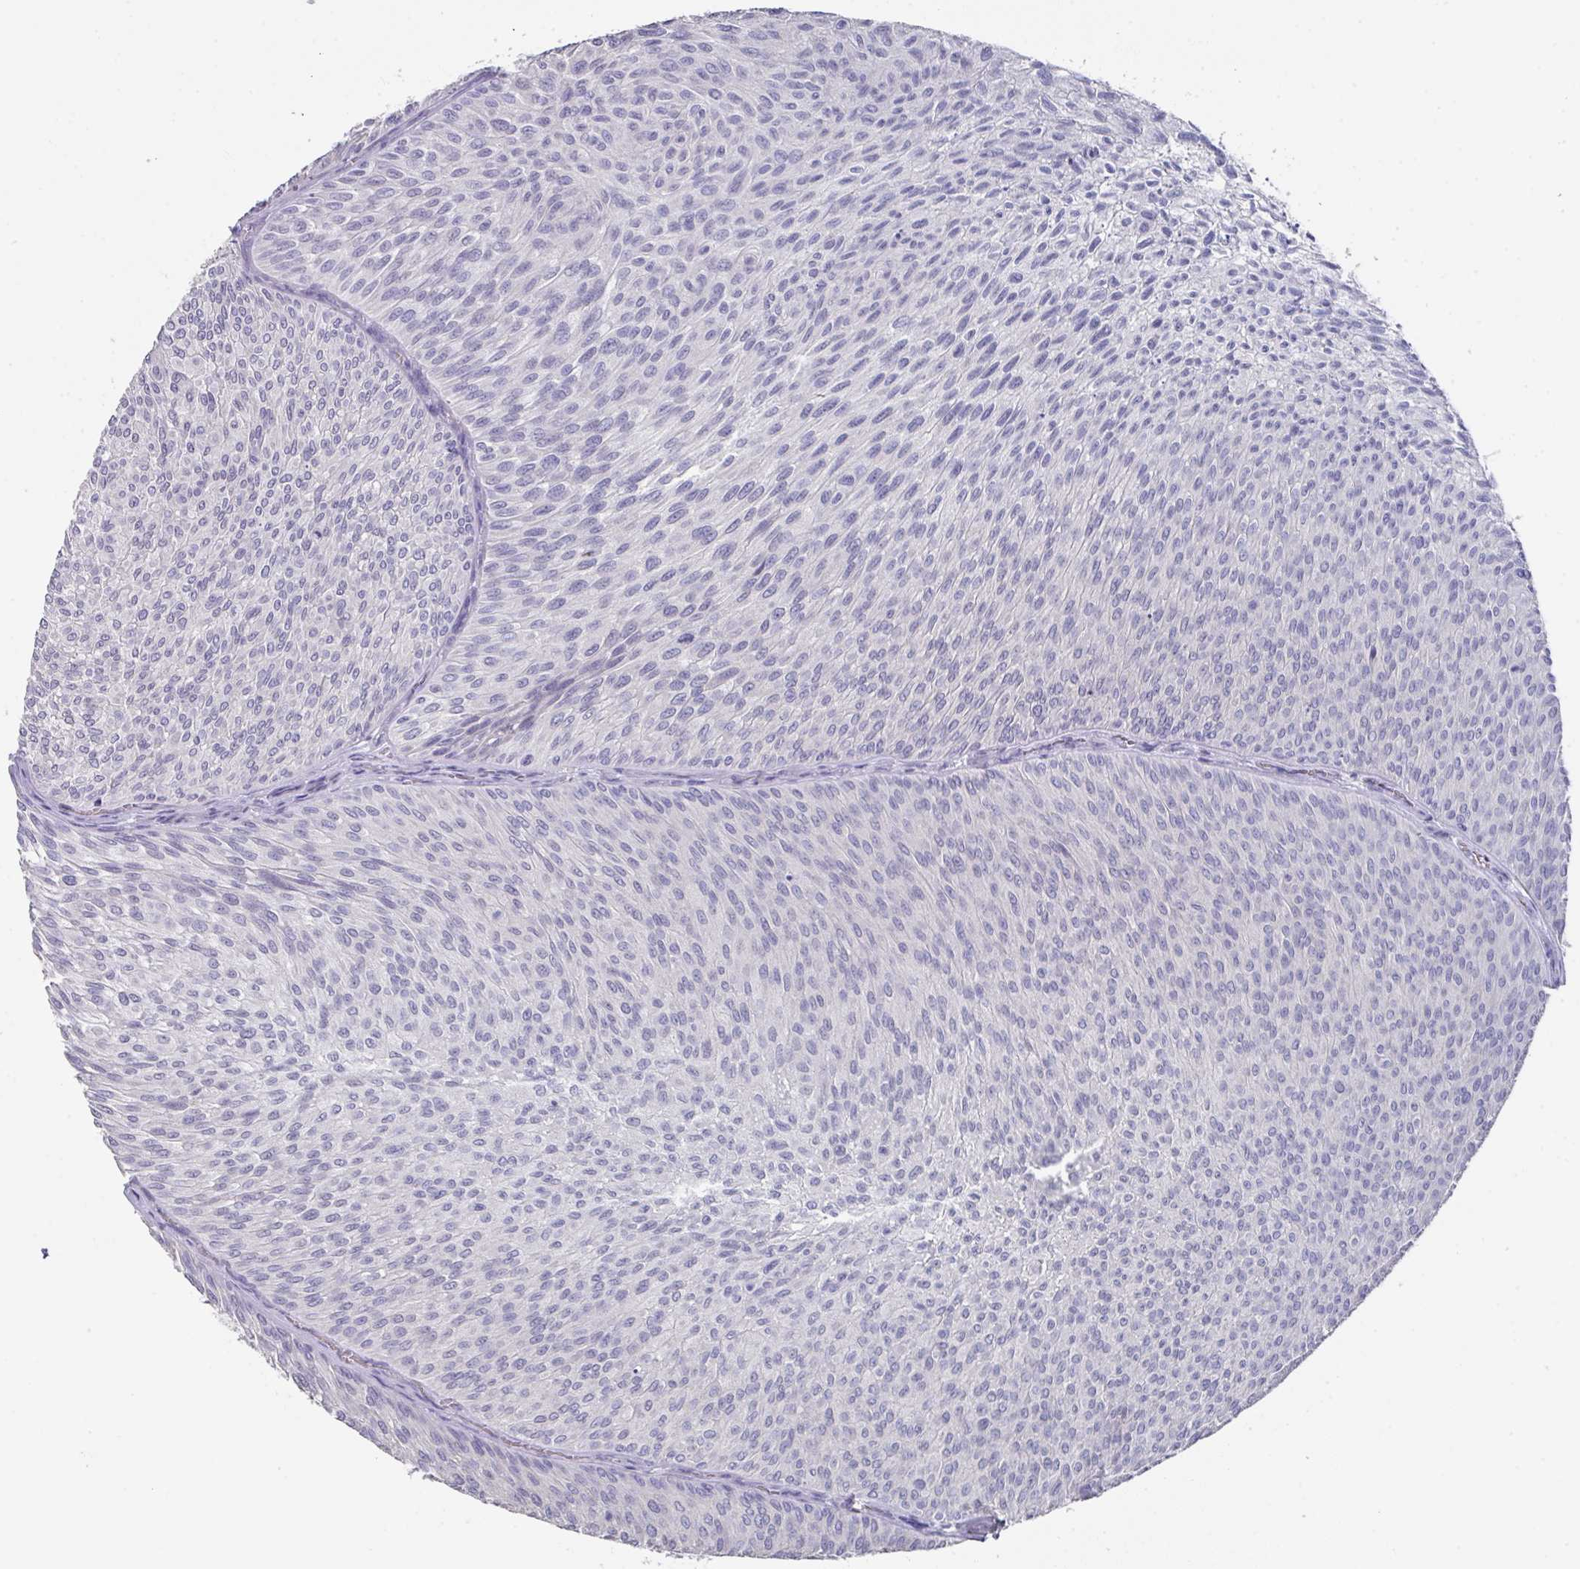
{"staining": {"intensity": "negative", "quantity": "none", "location": "none"}, "tissue": "urothelial cancer", "cell_type": "Tumor cells", "image_type": "cancer", "snomed": [{"axis": "morphology", "description": "Urothelial carcinoma, Low grade"}, {"axis": "topography", "description": "Urinary bladder"}], "caption": "DAB immunohistochemical staining of human low-grade urothelial carcinoma exhibits no significant positivity in tumor cells.", "gene": "DAZL", "patient": {"sex": "male", "age": 91}}